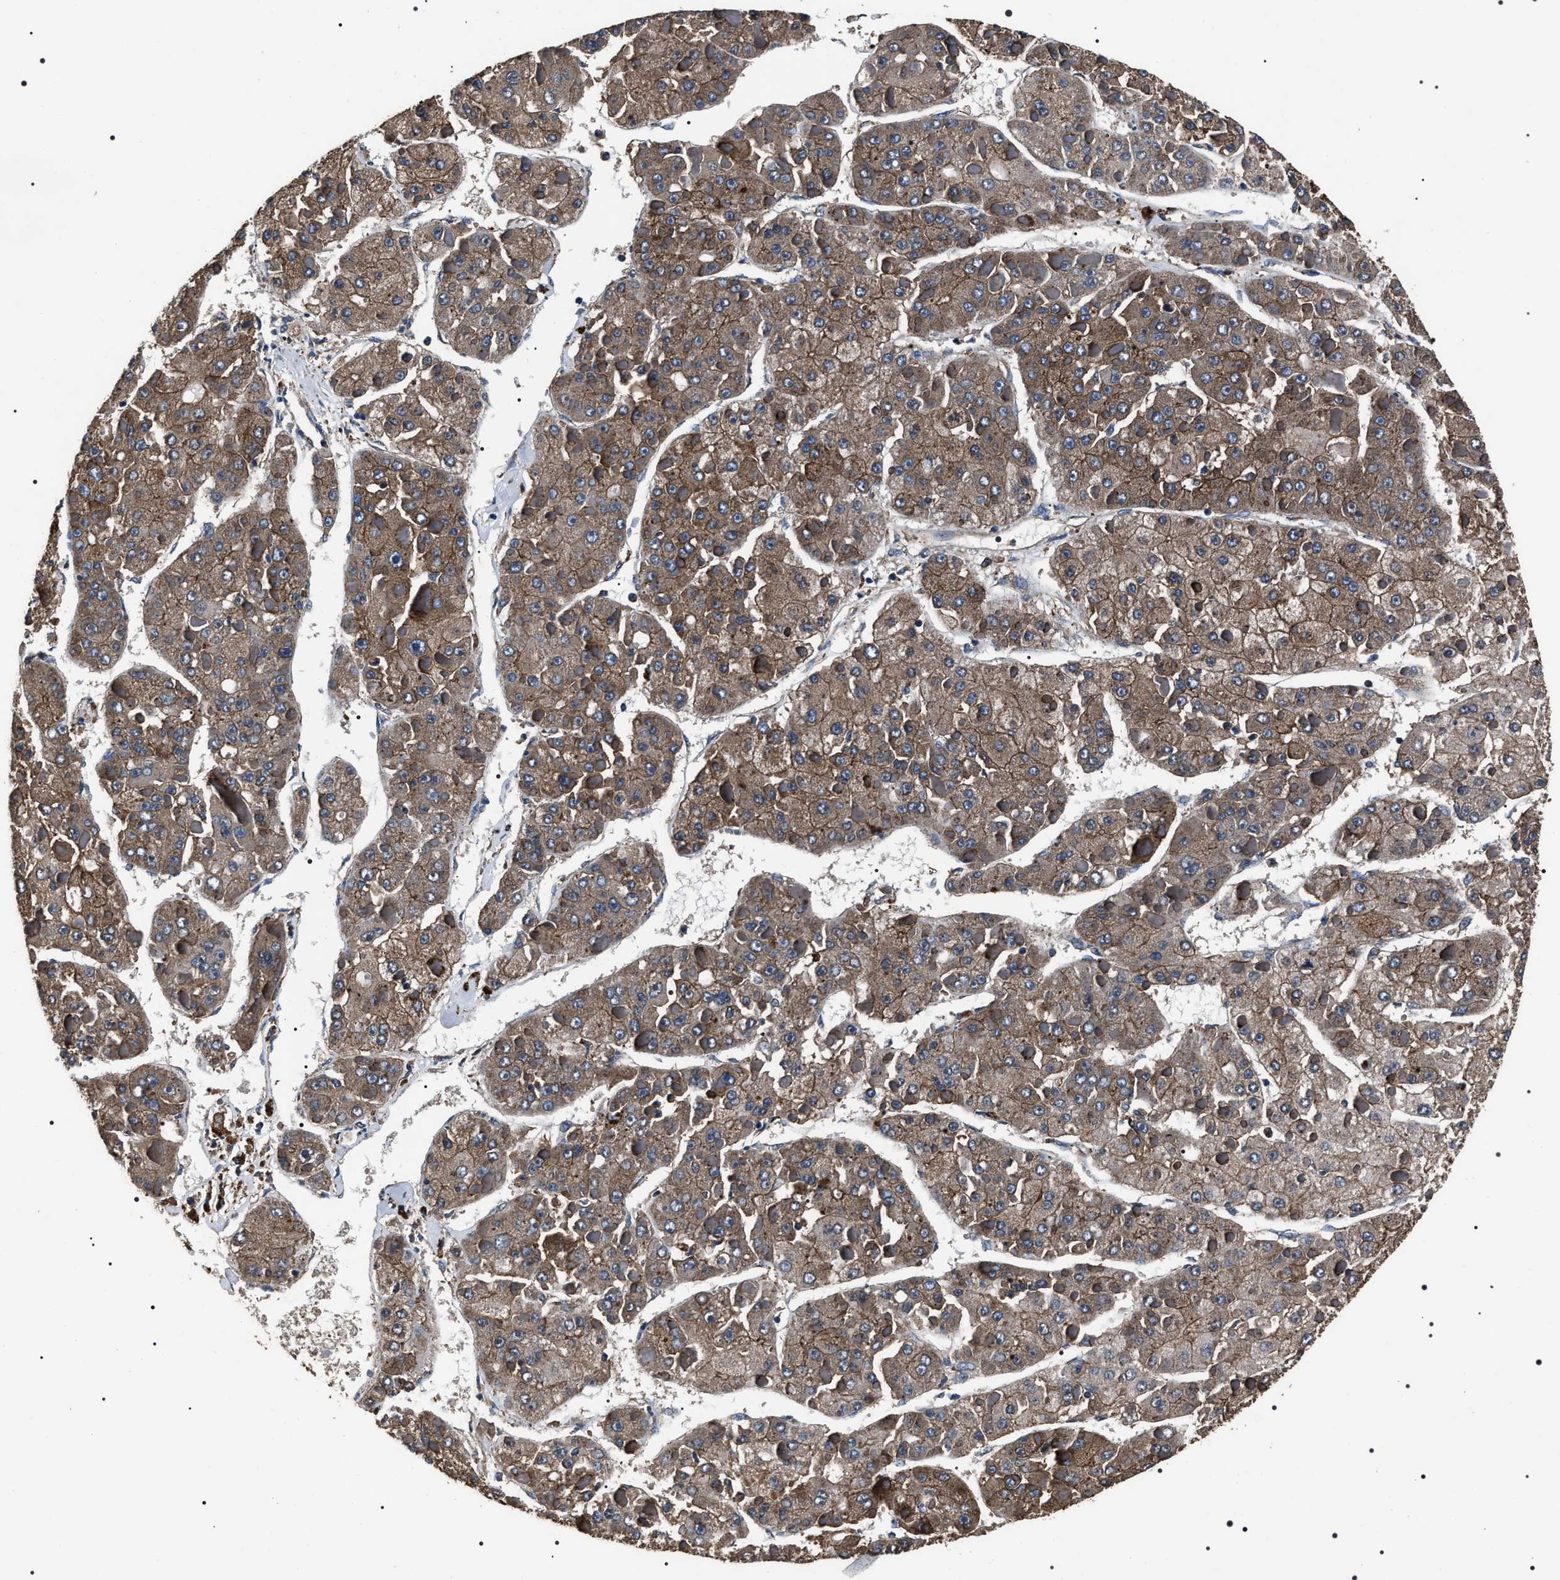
{"staining": {"intensity": "moderate", "quantity": ">75%", "location": "cytoplasmic/membranous"}, "tissue": "liver cancer", "cell_type": "Tumor cells", "image_type": "cancer", "snomed": [{"axis": "morphology", "description": "Carcinoma, Hepatocellular, NOS"}, {"axis": "topography", "description": "Liver"}], "caption": "Hepatocellular carcinoma (liver) was stained to show a protein in brown. There is medium levels of moderate cytoplasmic/membranous positivity in approximately >75% of tumor cells.", "gene": "HSCB", "patient": {"sex": "female", "age": 73}}